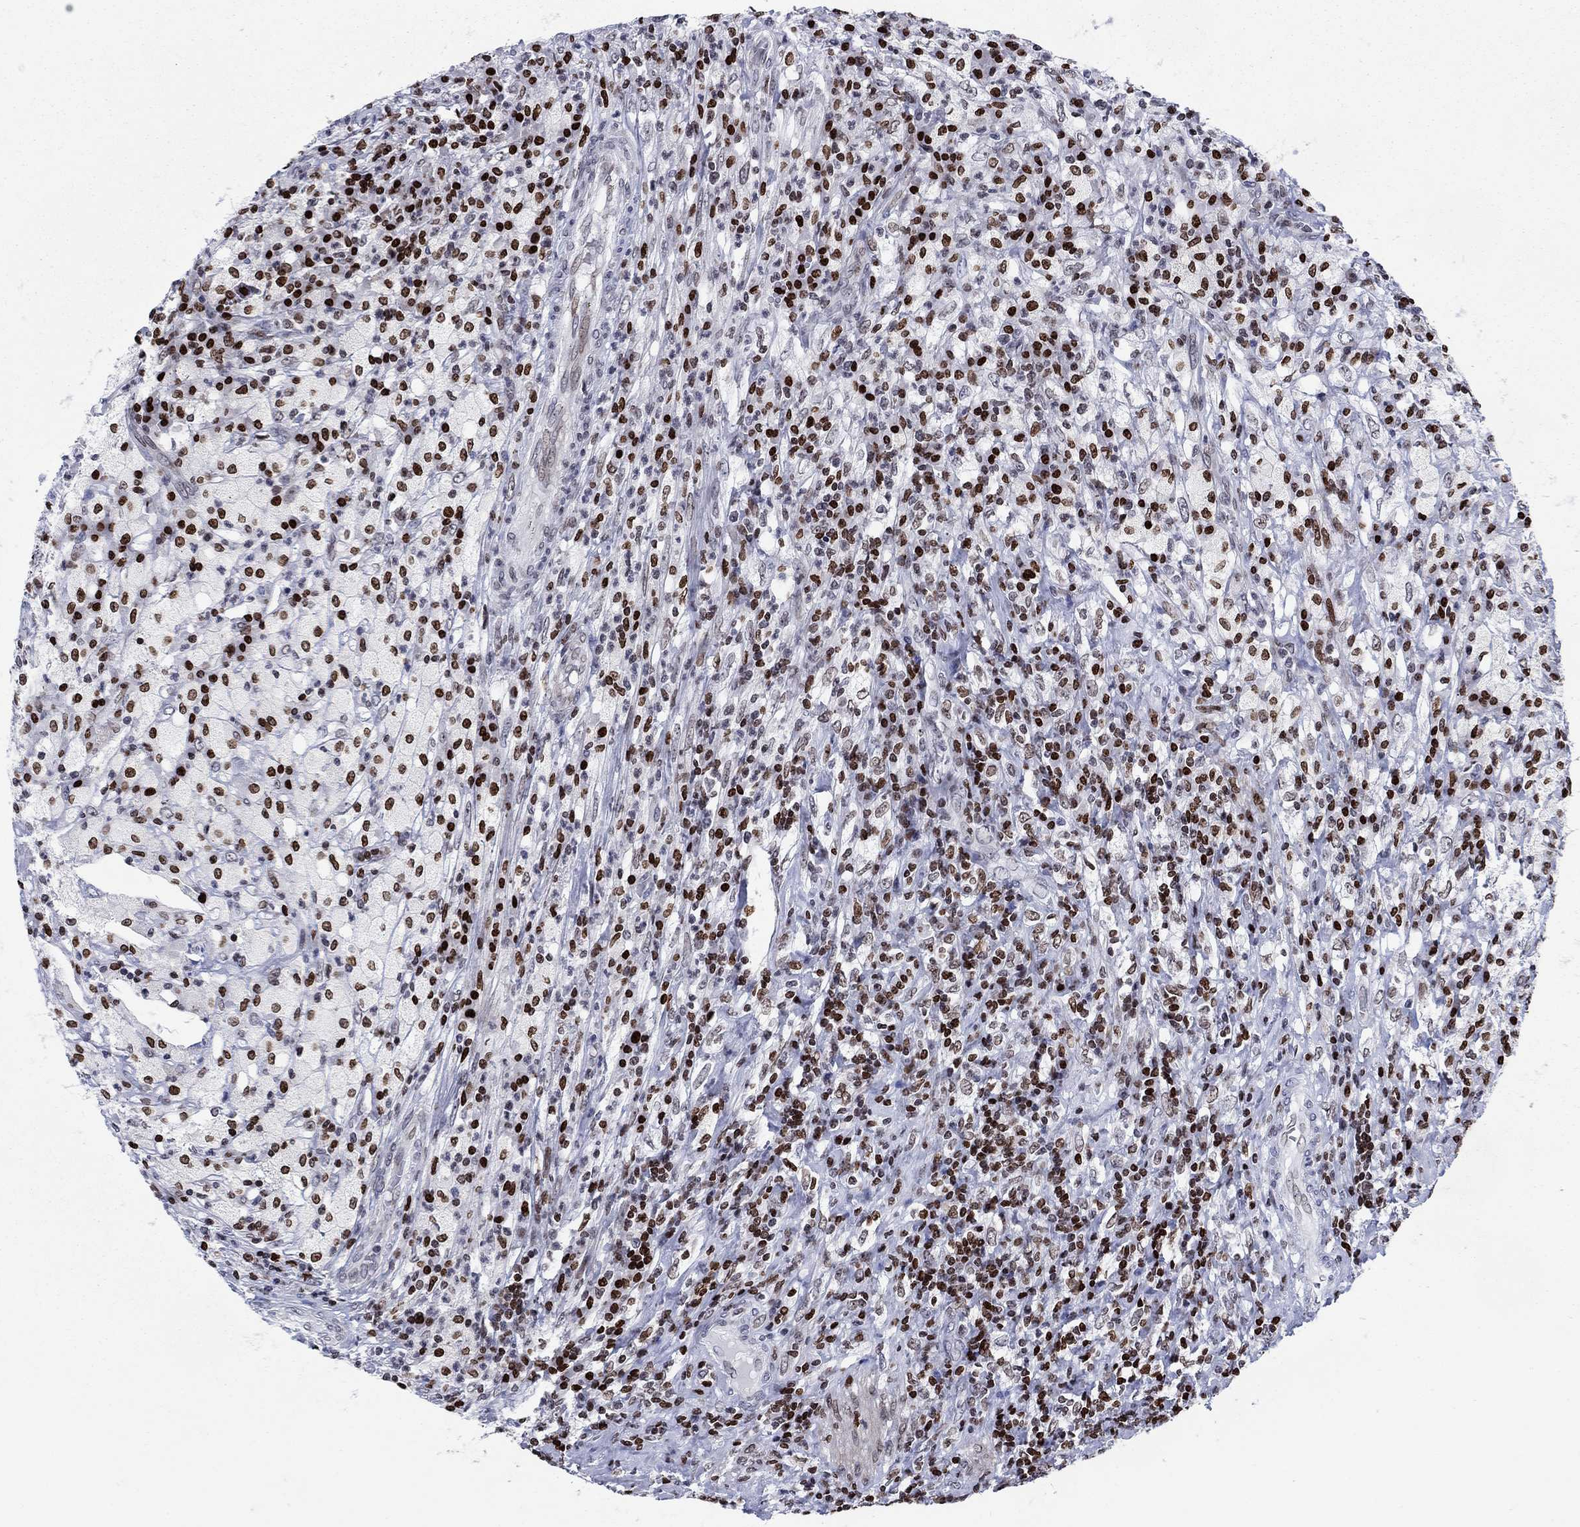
{"staining": {"intensity": "strong", "quantity": ">75%", "location": "nuclear"}, "tissue": "testis cancer", "cell_type": "Tumor cells", "image_type": "cancer", "snomed": [{"axis": "morphology", "description": "Necrosis, NOS"}, {"axis": "morphology", "description": "Carcinoma, Embryonal, NOS"}, {"axis": "topography", "description": "Testis"}], "caption": "Tumor cells display high levels of strong nuclear staining in approximately >75% of cells in embryonal carcinoma (testis).", "gene": "HMGA1", "patient": {"sex": "male", "age": 19}}